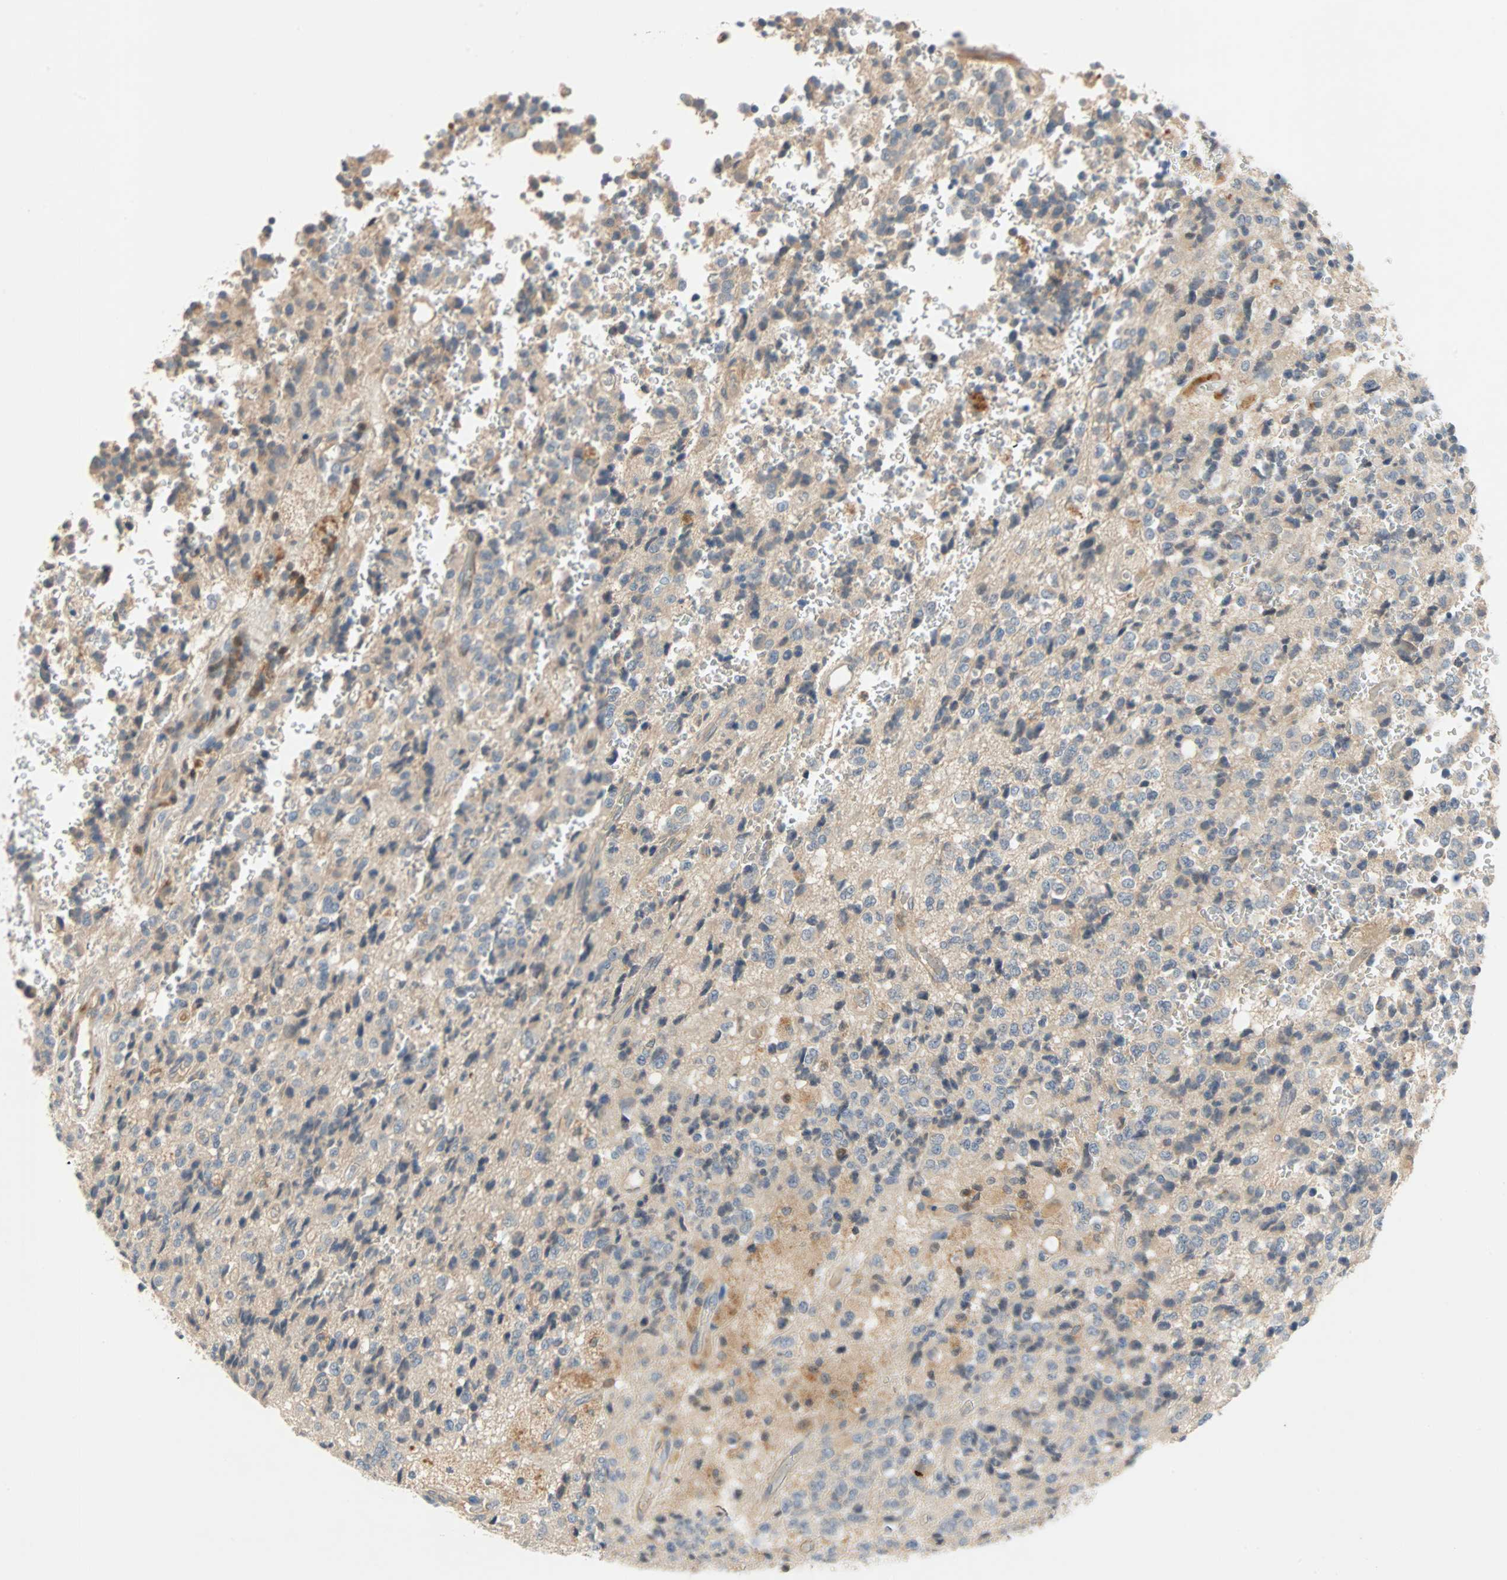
{"staining": {"intensity": "negative", "quantity": "none", "location": "none"}, "tissue": "glioma", "cell_type": "Tumor cells", "image_type": "cancer", "snomed": [{"axis": "morphology", "description": "Glioma, malignant, High grade"}, {"axis": "topography", "description": "pancreas cauda"}], "caption": "The immunohistochemistry (IHC) photomicrograph has no significant staining in tumor cells of malignant high-grade glioma tissue.", "gene": "MAP4K1", "patient": {"sex": "male", "age": 60}}